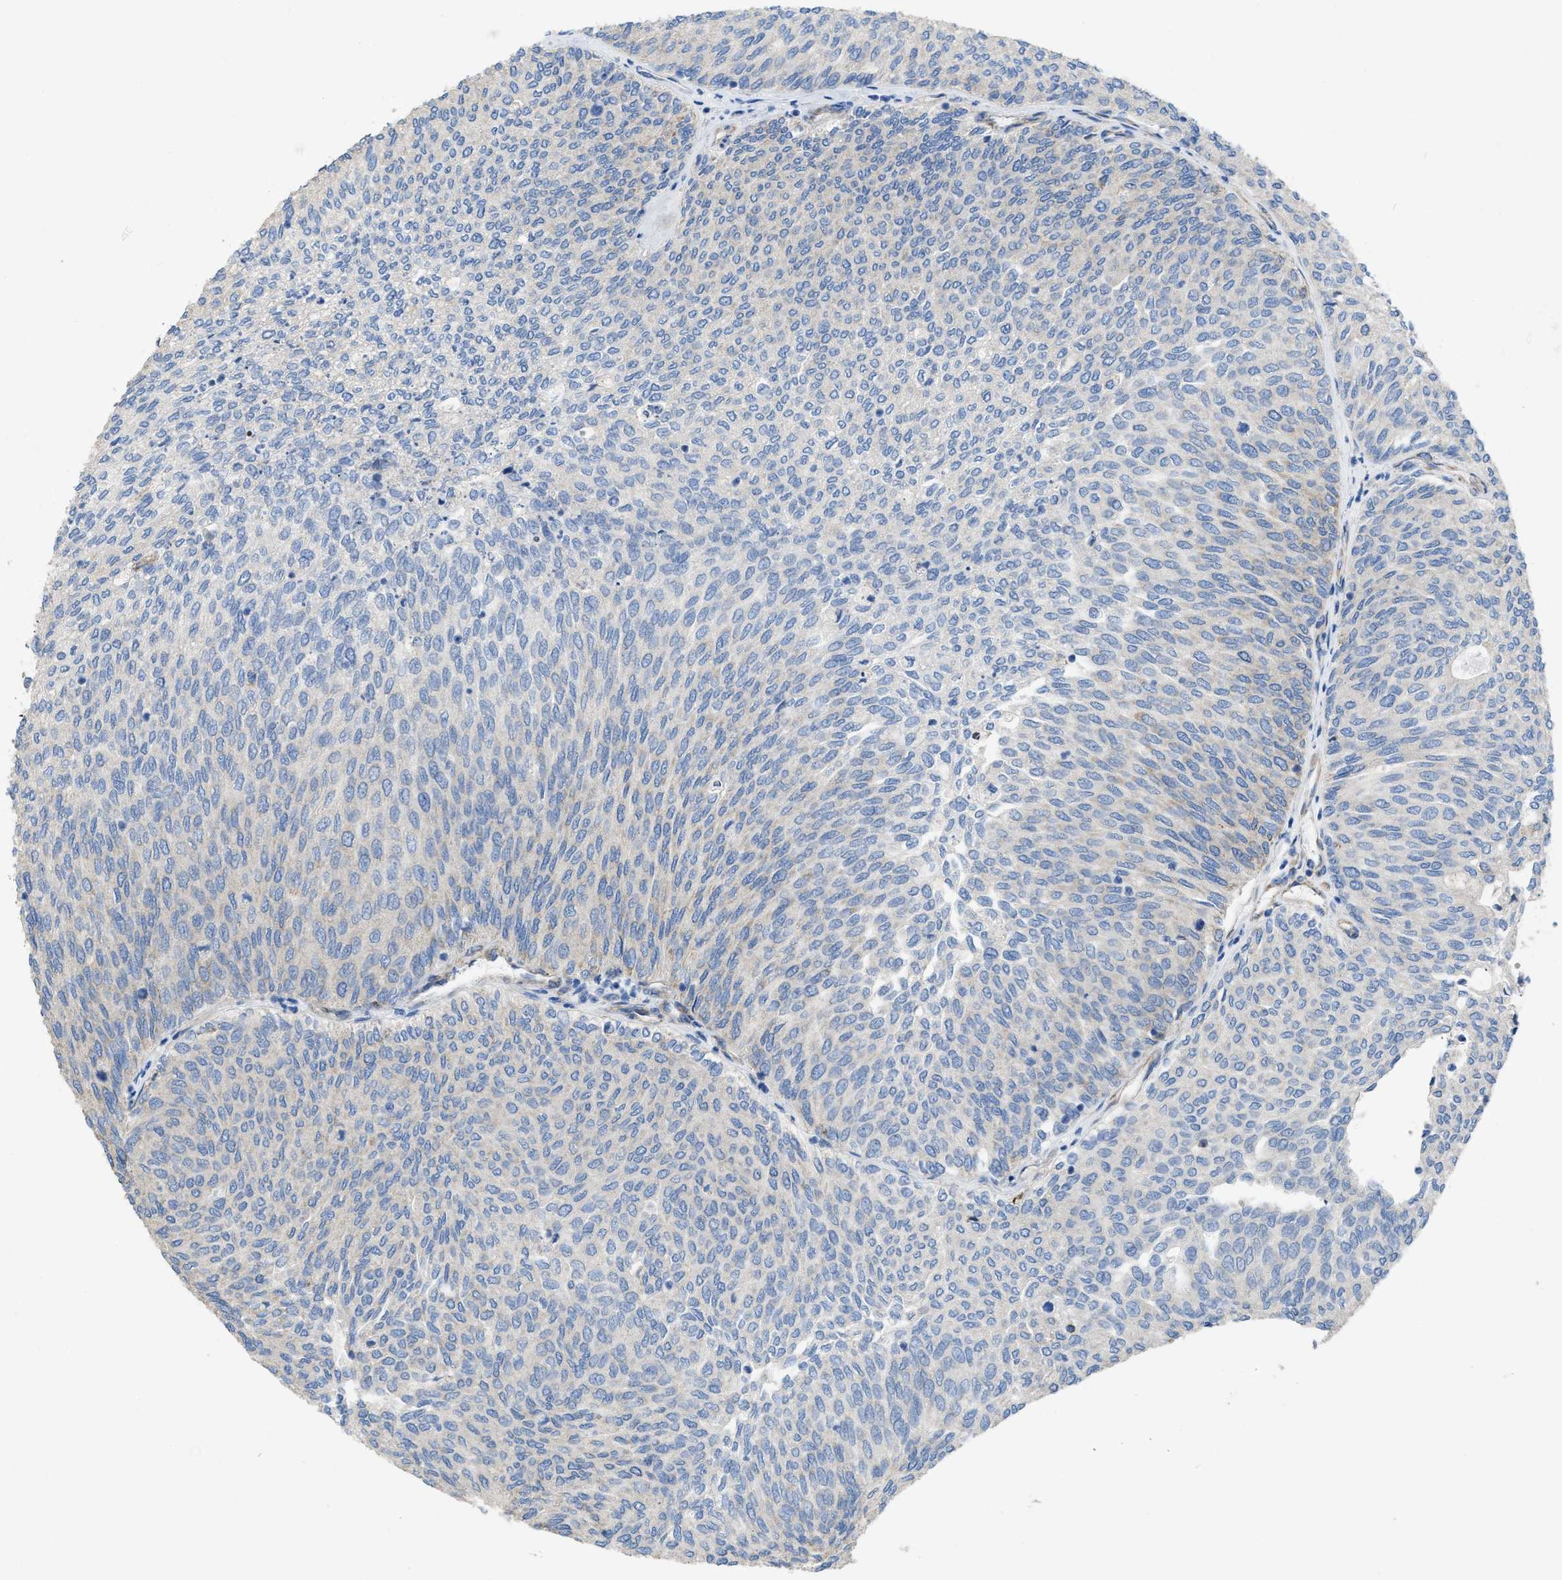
{"staining": {"intensity": "negative", "quantity": "none", "location": "none"}, "tissue": "urothelial cancer", "cell_type": "Tumor cells", "image_type": "cancer", "snomed": [{"axis": "morphology", "description": "Urothelial carcinoma, Low grade"}, {"axis": "topography", "description": "Urinary bladder"}], "caption": "This is an IHC photomicrograph of urothelial cancer. There is no expression in tumor cells.", "gene": "DOLPP1", "patient": {"sex": "female", "age": 79}}